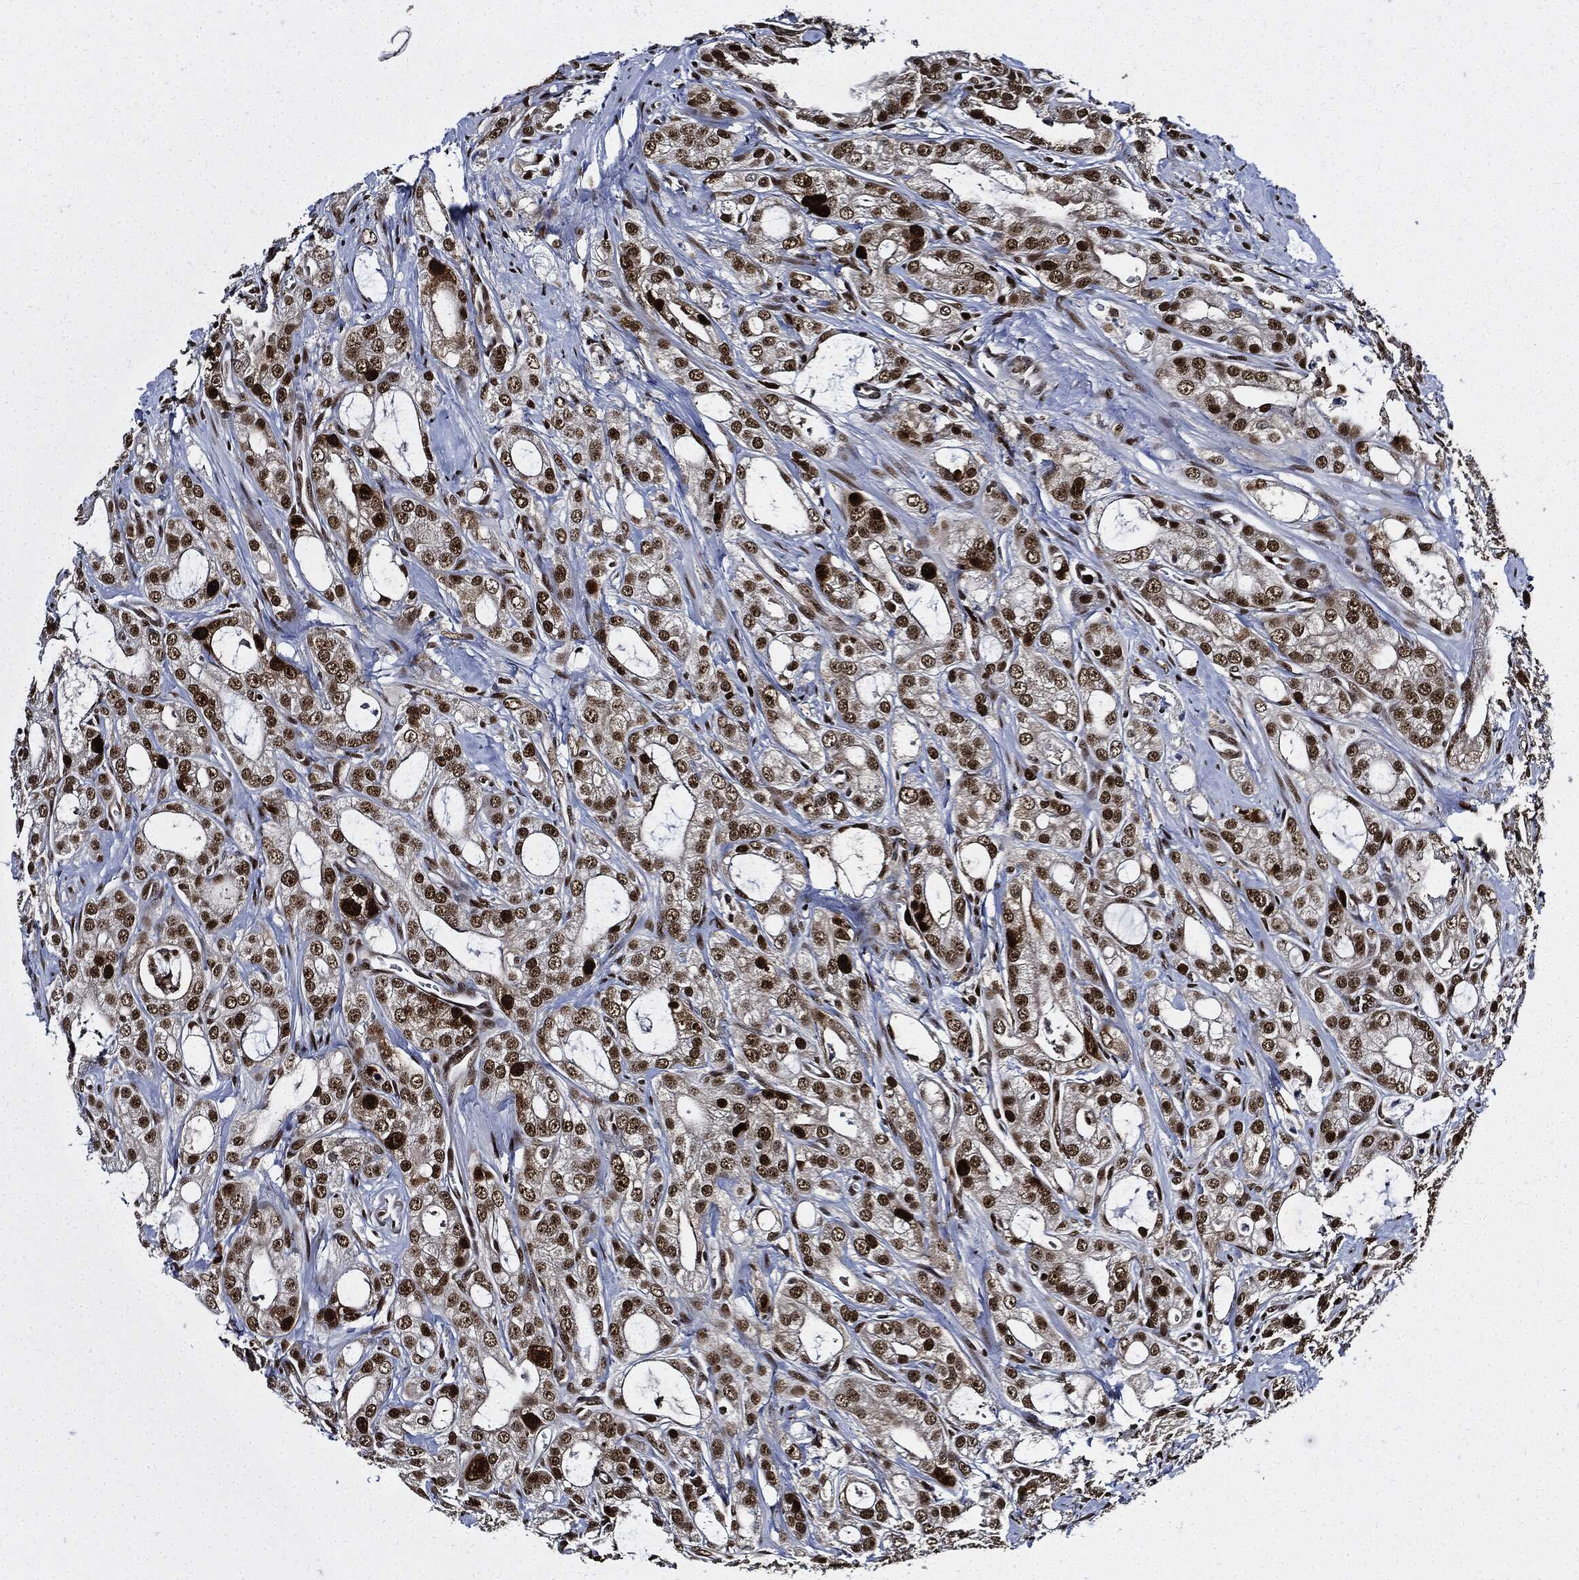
{"staining": {"intensity": "strong", "quantity": "25%-75%", "location": "nuclear"}, "tissue": "prostate cancer", "cell_type": "Tumor cells", "image_type": "cancer", "snomed": [{"axis": "morphology", "description": "Adenocarcinoma, NOS"}, {"axis": "morphology", "description": "Adenocarcinoma, High grade"}, {"axis": "topography", "description": "Prostate"}], "caption": "Immunohistochemistry (IHC) histopathology image of human prostate high-grade adenocarcinoma stained for a protein (brown), which reveals high levels of strong nuclear positivity in approximately 25%-75% of tumor cells.", "gene": "PCNA", "patient": {"sex": "male", "age": 70}}